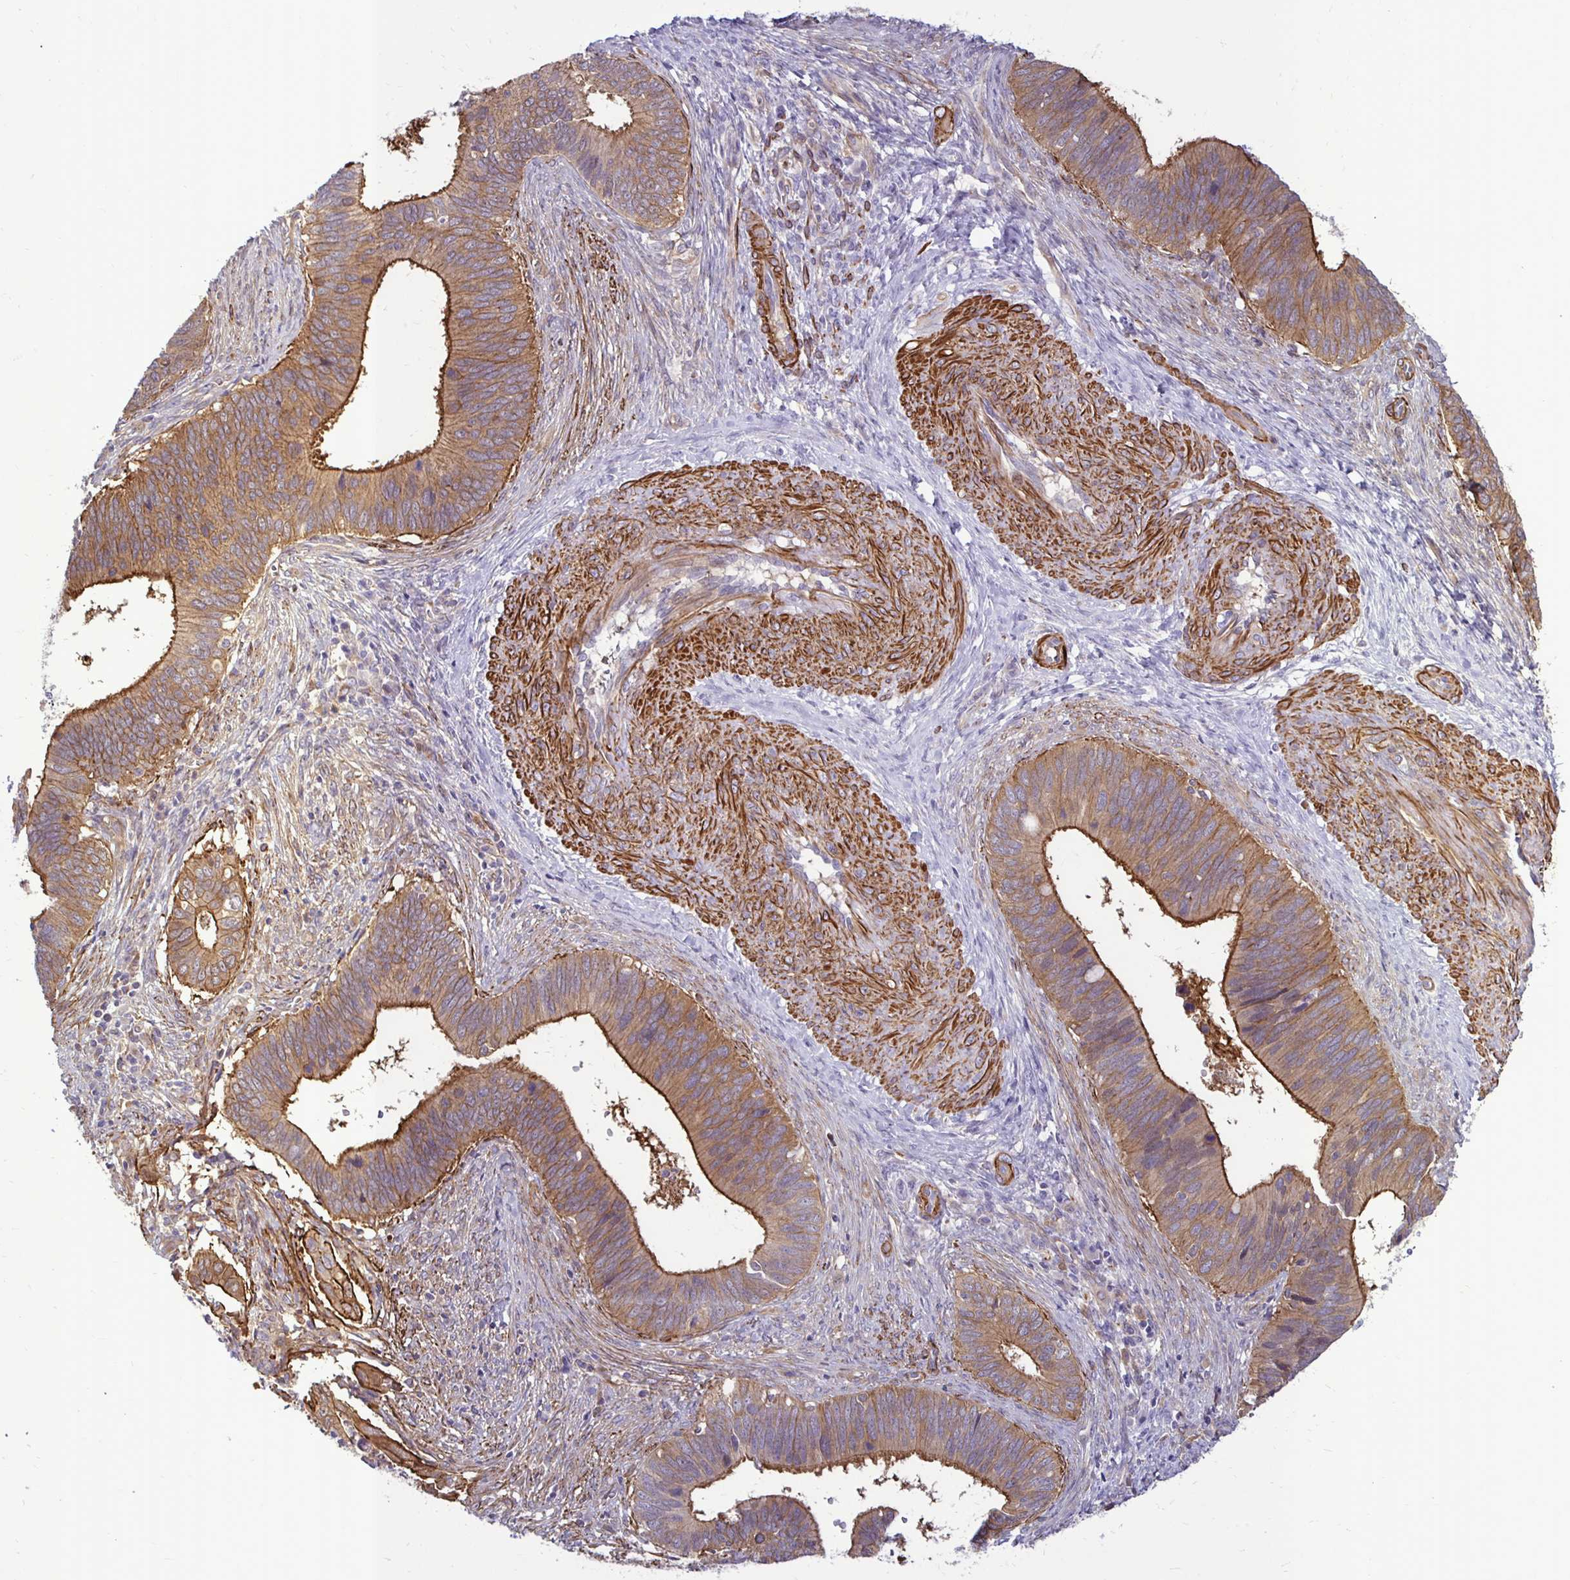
{"staining": {"intensity": "moderate", "quantity": ">75%", "location": "cytoplasmic/membranous"}, "tissue": "cervical cancer", "cell_type": "Tumor cells", "image_type": "cancer", "snomed": [{"axis": "morphology", "description": "Adenocarcinoma, NOS"}, {"axis": "topography", "description": "Cervix"}], "caption": "IHC (DAB (3,3'-diaminobenzidine)) staining of human cervical cancer exhibits moderate cytoplasmic/membranous protein expression in approximately >75% of tumor cells. (DAB = brown stain, brightfield microscopy at high magnification).", "gene": "CTPS1", "patient": {"sex": "female", "age": 42}}